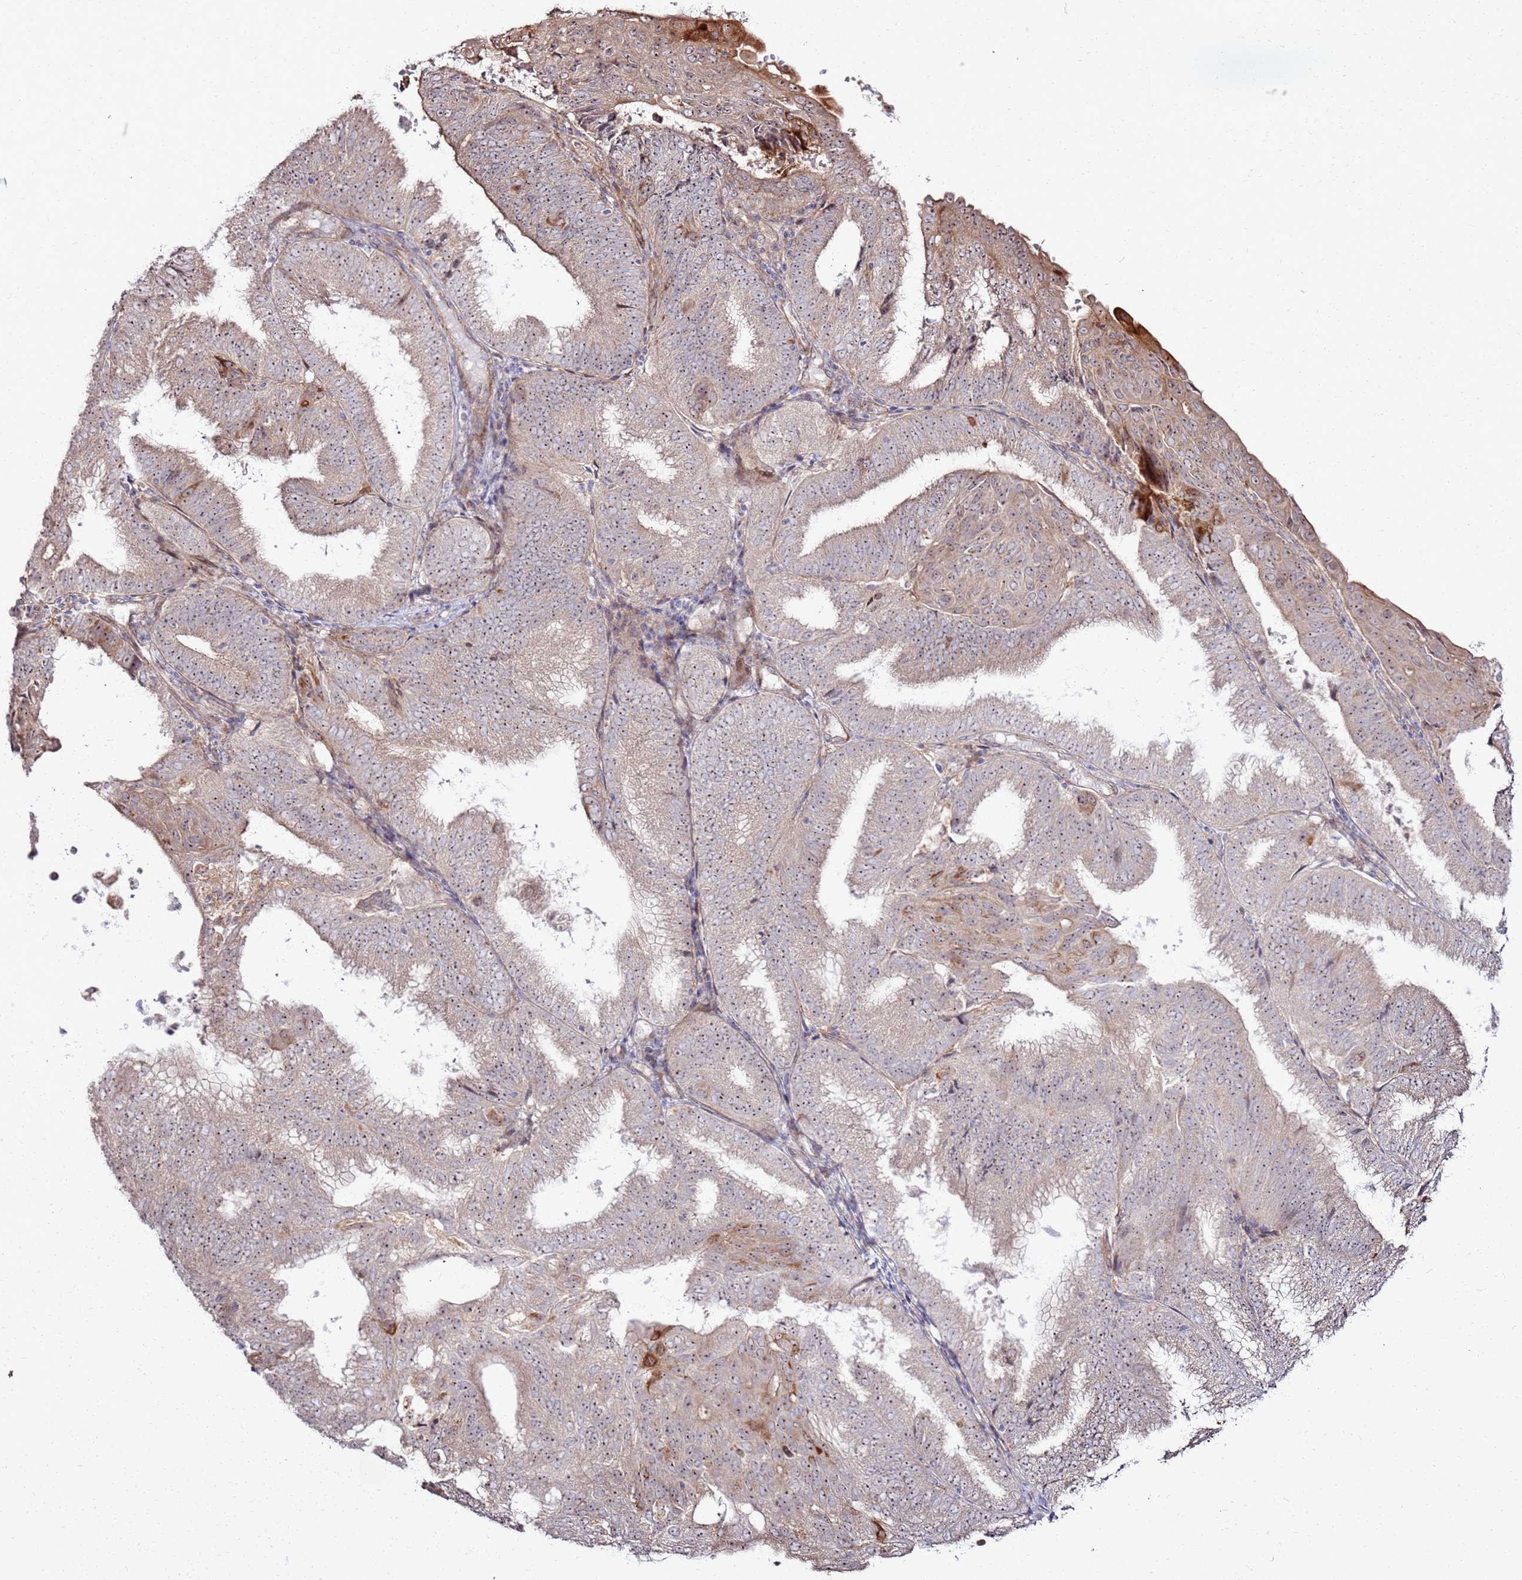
{"staining": {"intensity": "moderate", "quantity": "25%-75%", "location": "cytoplasmic/membranous,nuclear"}, "tissue": "endometrial cancer", "cell_type": "Tumor cells", "image_type": "cancer", "snomed": [{"axis": "morphology", "description": "Adenocarcinoma, NOS"}, {"axis": "topography", "description": "Endometrium"}], "caption": "Endometrial adenocarcinoma was stained to show a protein in brown. There is medium levels of moderate cytoplasmic/membranous and nuclear staining in about 25%-75% of tumor cells. The staining was performed using DAB (3,3'-diaminobenzidine) to visualize the protein expression in brown, while the nuclei were stained in blue with hematoxylin (Magnification: 20x).", "gene": "CNPY1", "patient": {"sex": "female", "age": 49}}